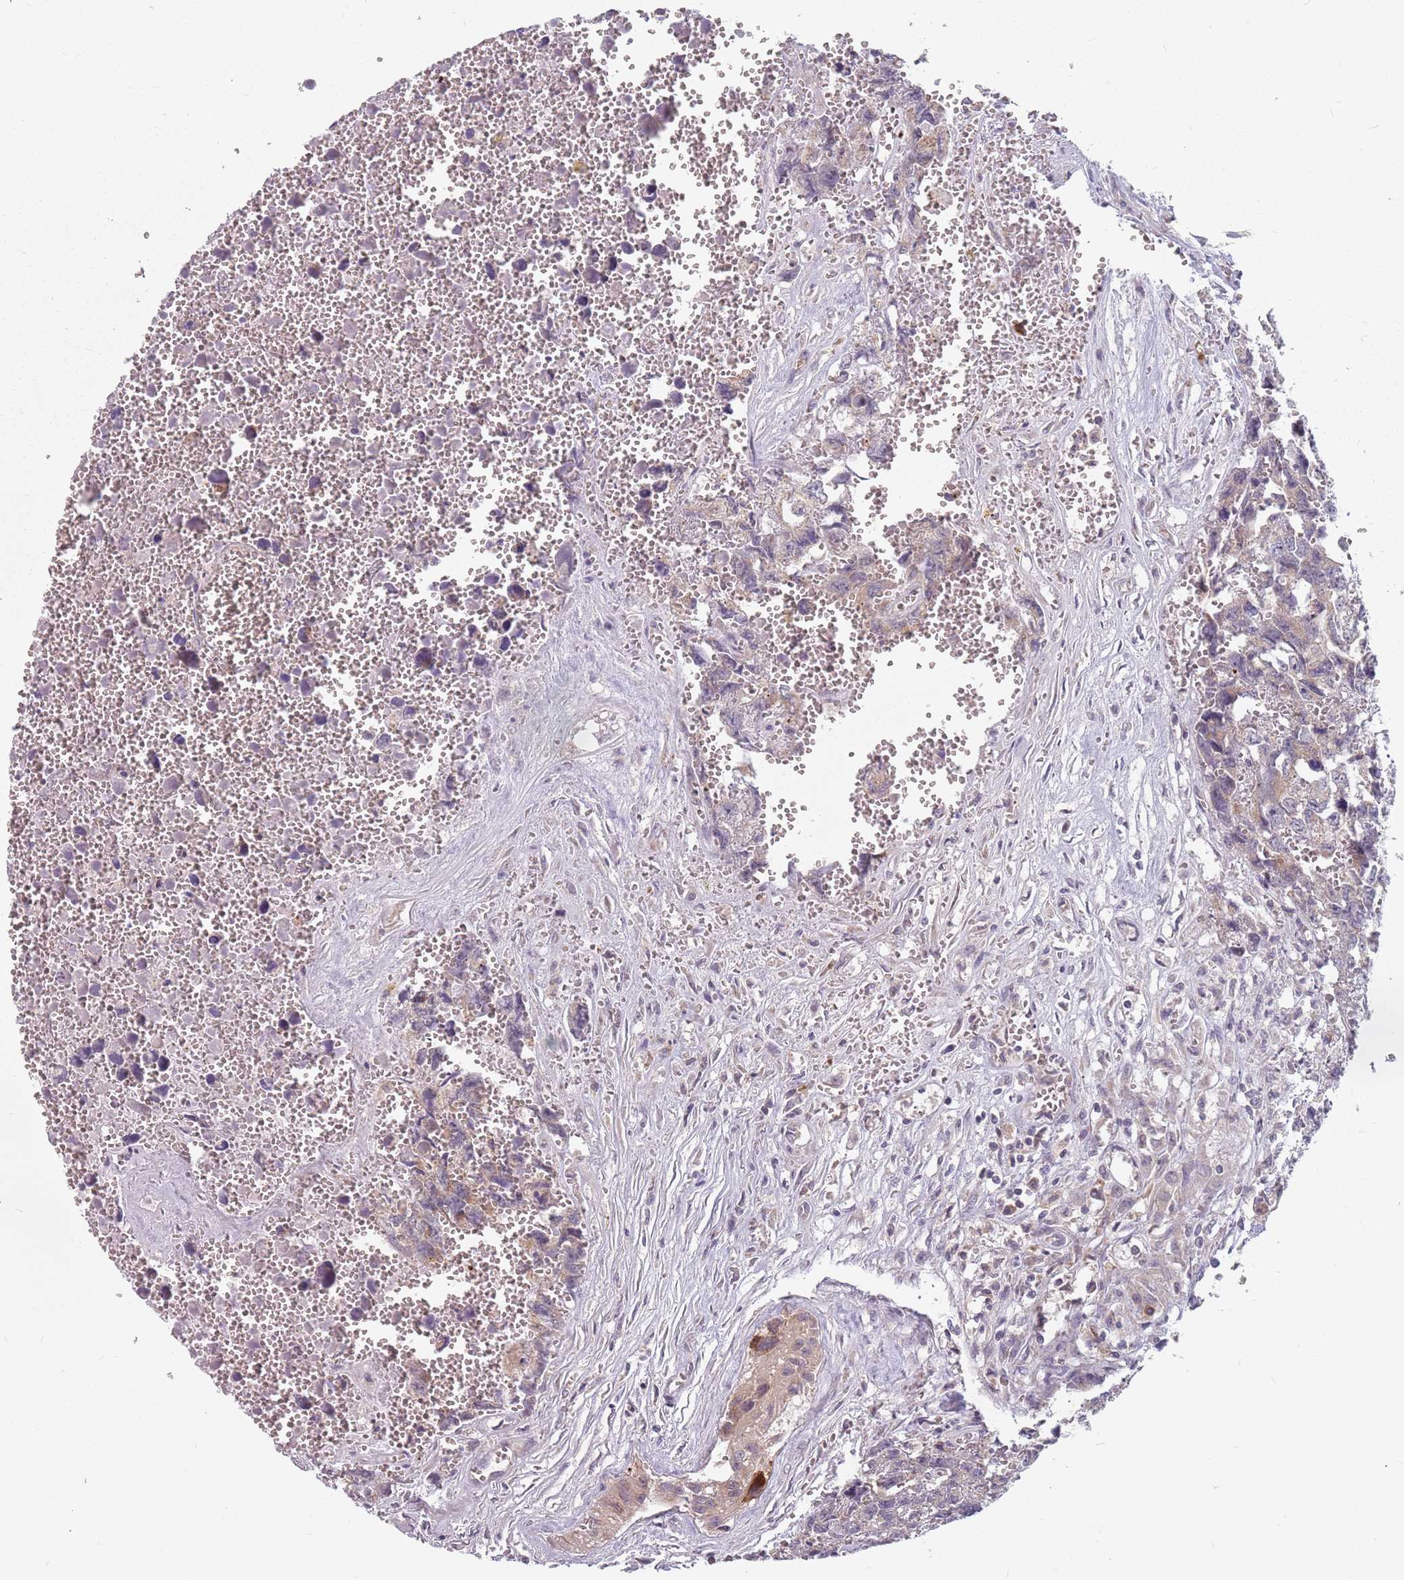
{"staining": {"intensity": "weak", "quantity": "<25%", "location": "cytoplasmic/membranous"}, "tissue": "testis cancer", "cell_type": "Tumor cells", "image_type": "cancer", "snomed": [{"axis": "morphology", "description": "Carcinoma, Embryonal, NOS"}, {"axis": "topography", "description": "Testis"}], "caption": "DAB immunohistochemical staining of human testis cancer (embryonal carcinoma) exhibits no significant positivity in tumor cells. (DAB (3,3'-diaminobenzidine) immunohistochemistry, high magnification).", "gene": "ADAL", "patient": {"sex": "male", "age": 31}}